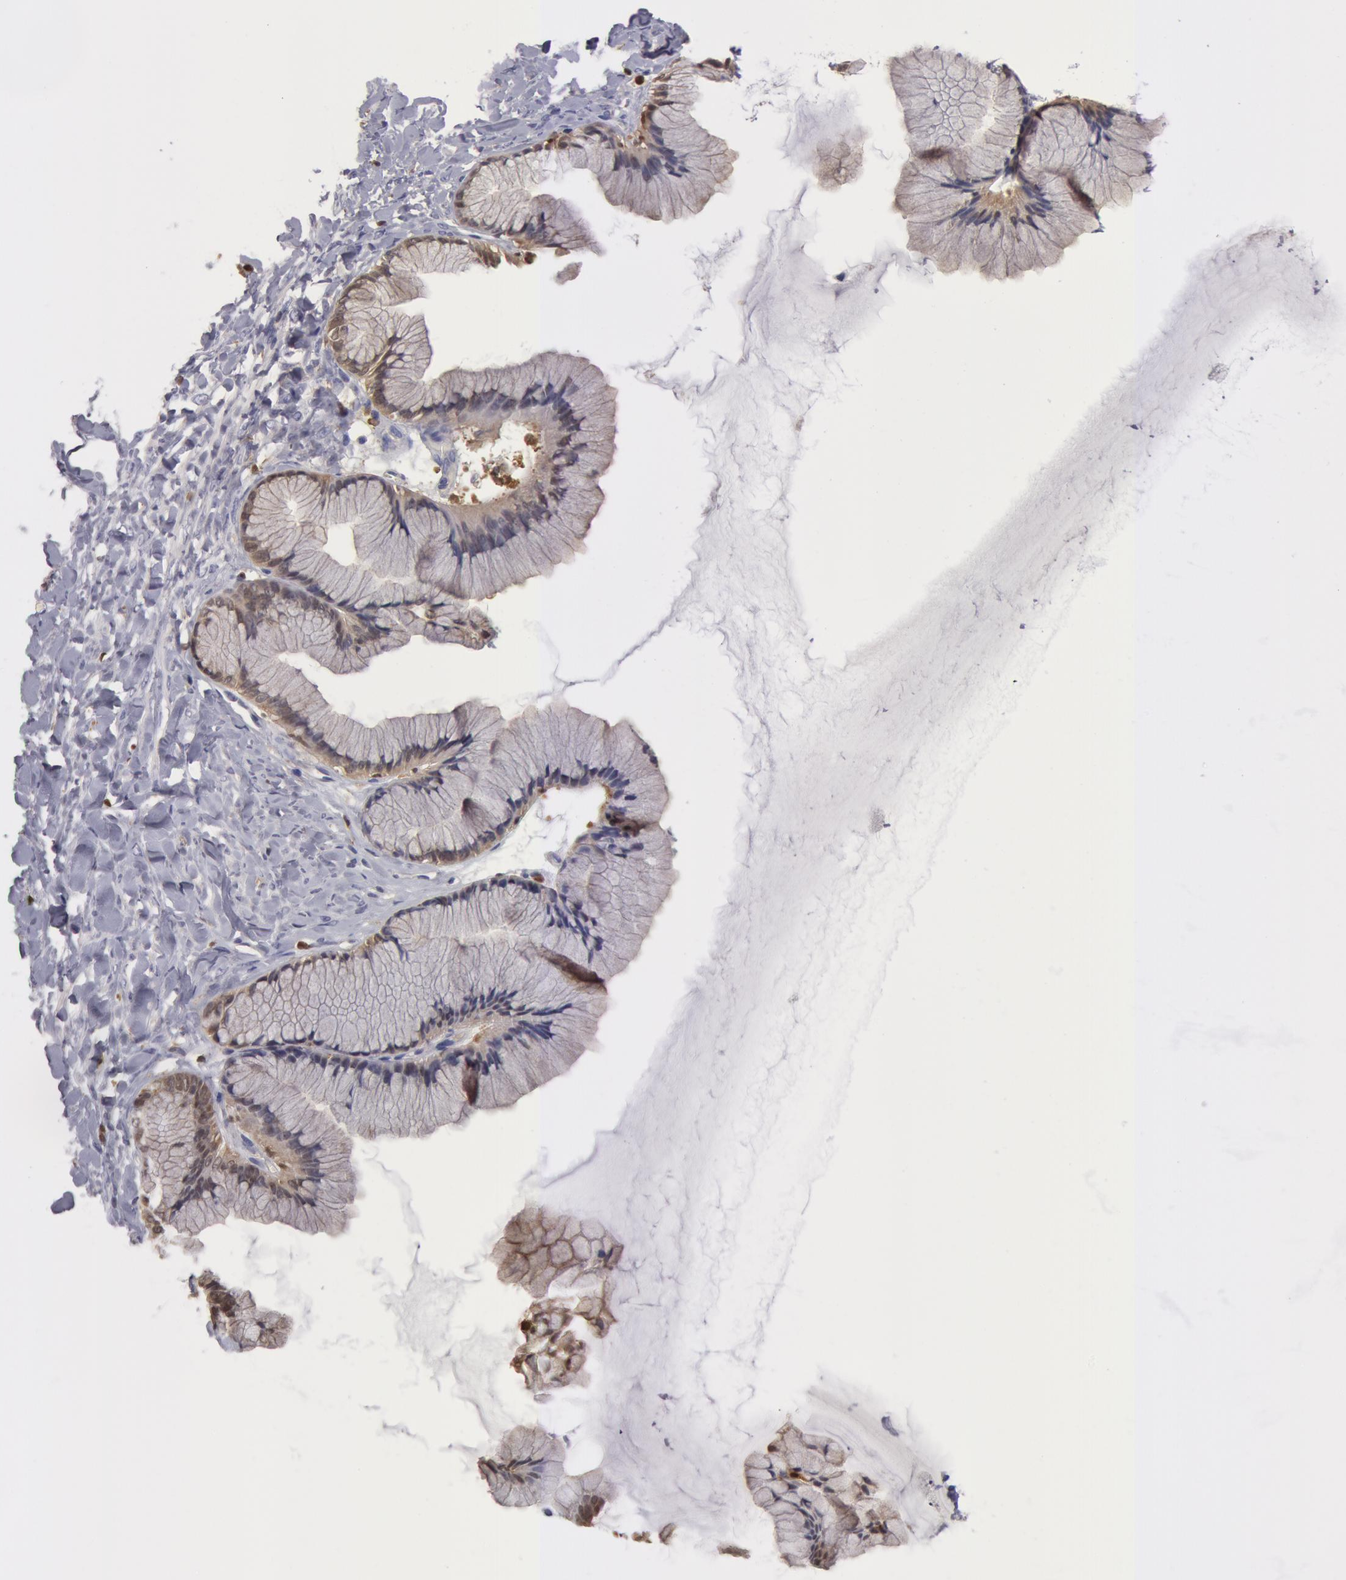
{"staining": {"intensity": "moderate", "quantity": ">75%", "location": "cytoplasmic/membranous"}, "tissue": "ovarian cancer", "cell_type": "Tumor cells", "image_type": "cancer", "snomed": [{"axis": "morphology", "description": "Cystadenocarcinoma, mucinous, NOS"}, {"axis": "topography", "description": "Ovary"}], "caption": "The image reveals staining of ovarian cancer (mucinous cystadenocarcinoma), revealing moderate cytoplasmic/membranous protein positivity (brown color) within tumor cells. (DAB IHC, brown staining for protein, blue staining for nuclei).", "gene": "SYK", "patient": {"sex": "female", "age": 41}}